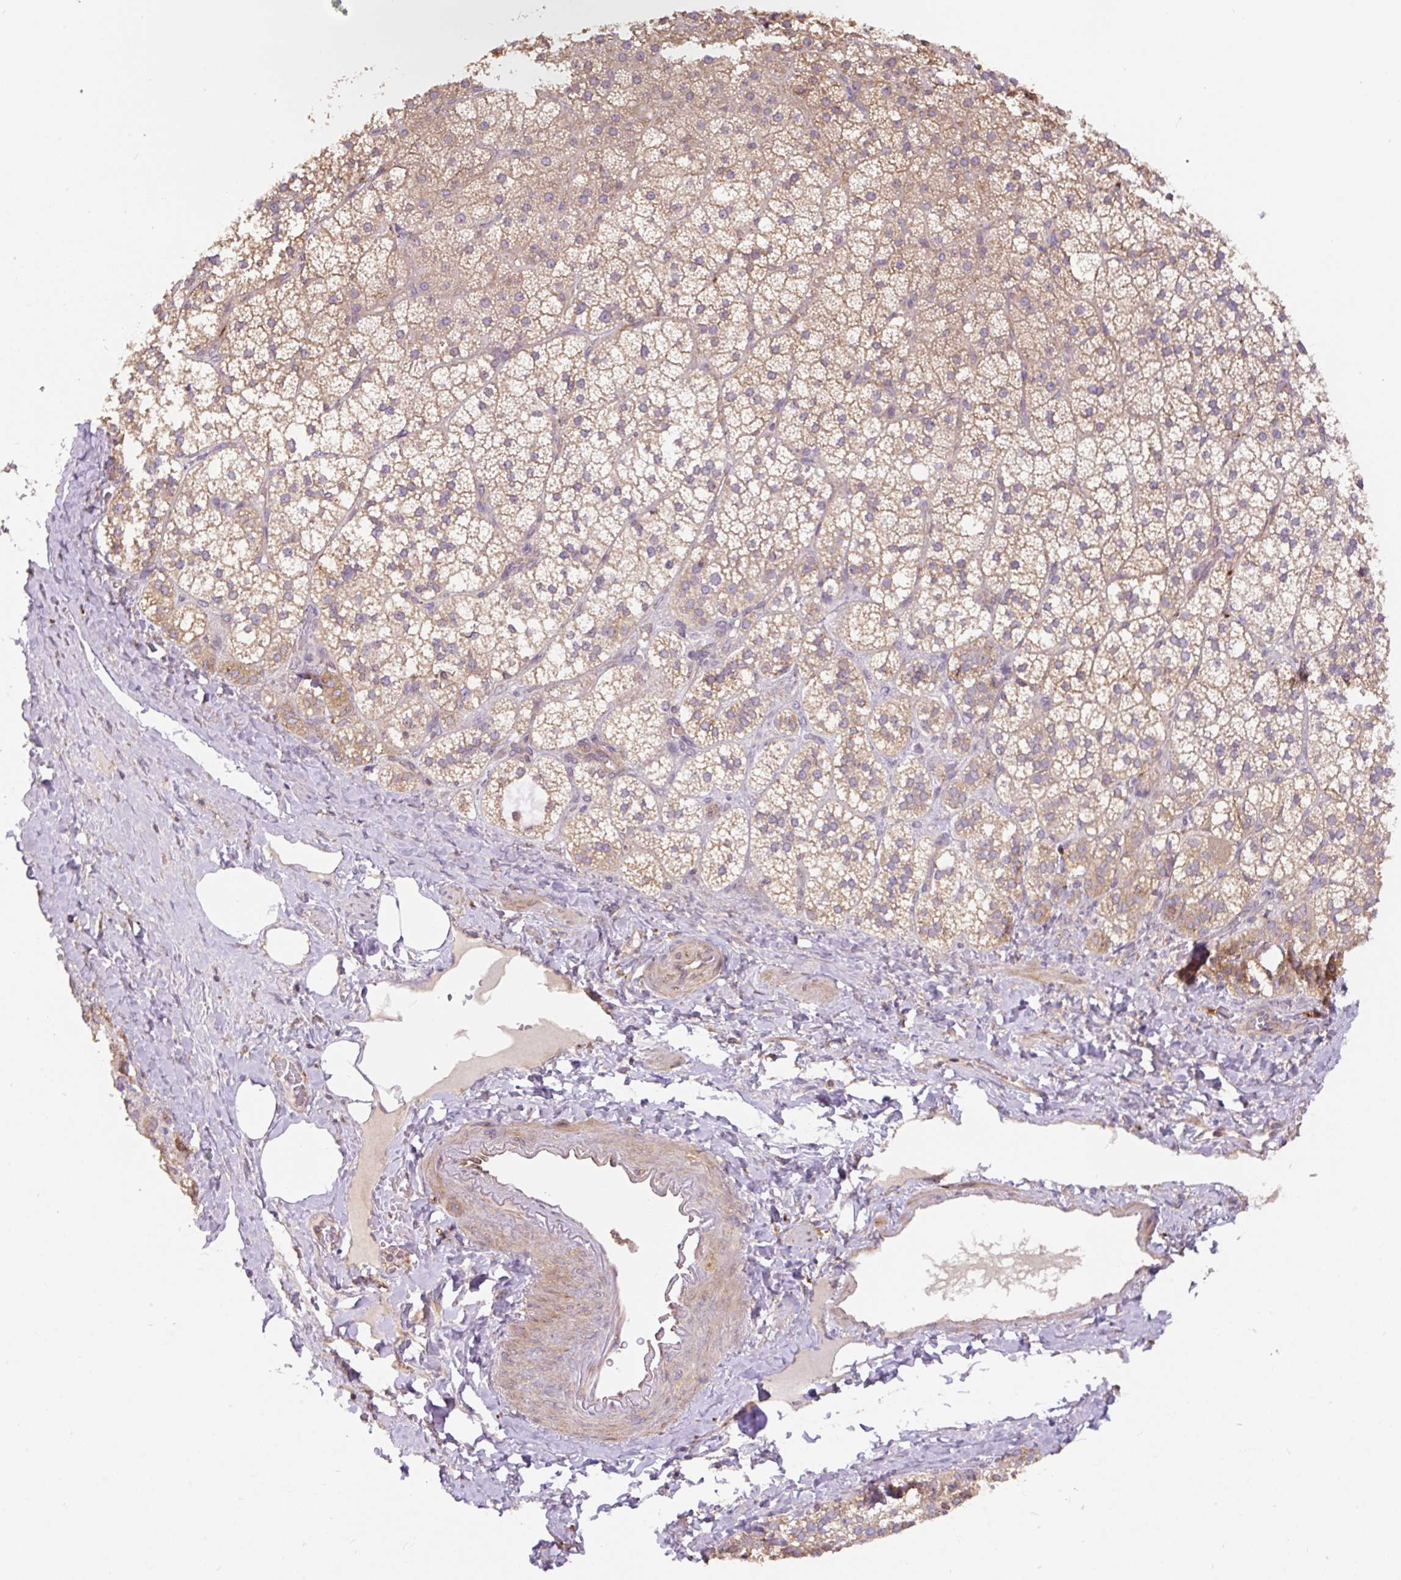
{"staining": {"intensity": "weak", "quantity": "25%-75%", "location": "cytoplasmic/membranous"}, "tissue": "adrenal gland", "cell_type": "Glandular cells", "image_type": "normal", "snomed": [{"axis": "morphology", "description": "Normal tissue, NOS"}, {"axis": "topography", "description": "Adrenal gland"}], "caption": "Immunohistochemical staining of normal human adrenal gland demonstrates weak cytoplasmic/membranous protein positivity in approximately 25%-75% of glandular cells.", "gene": "COX8A", "patient": {"sex": "male", "age": 53}}